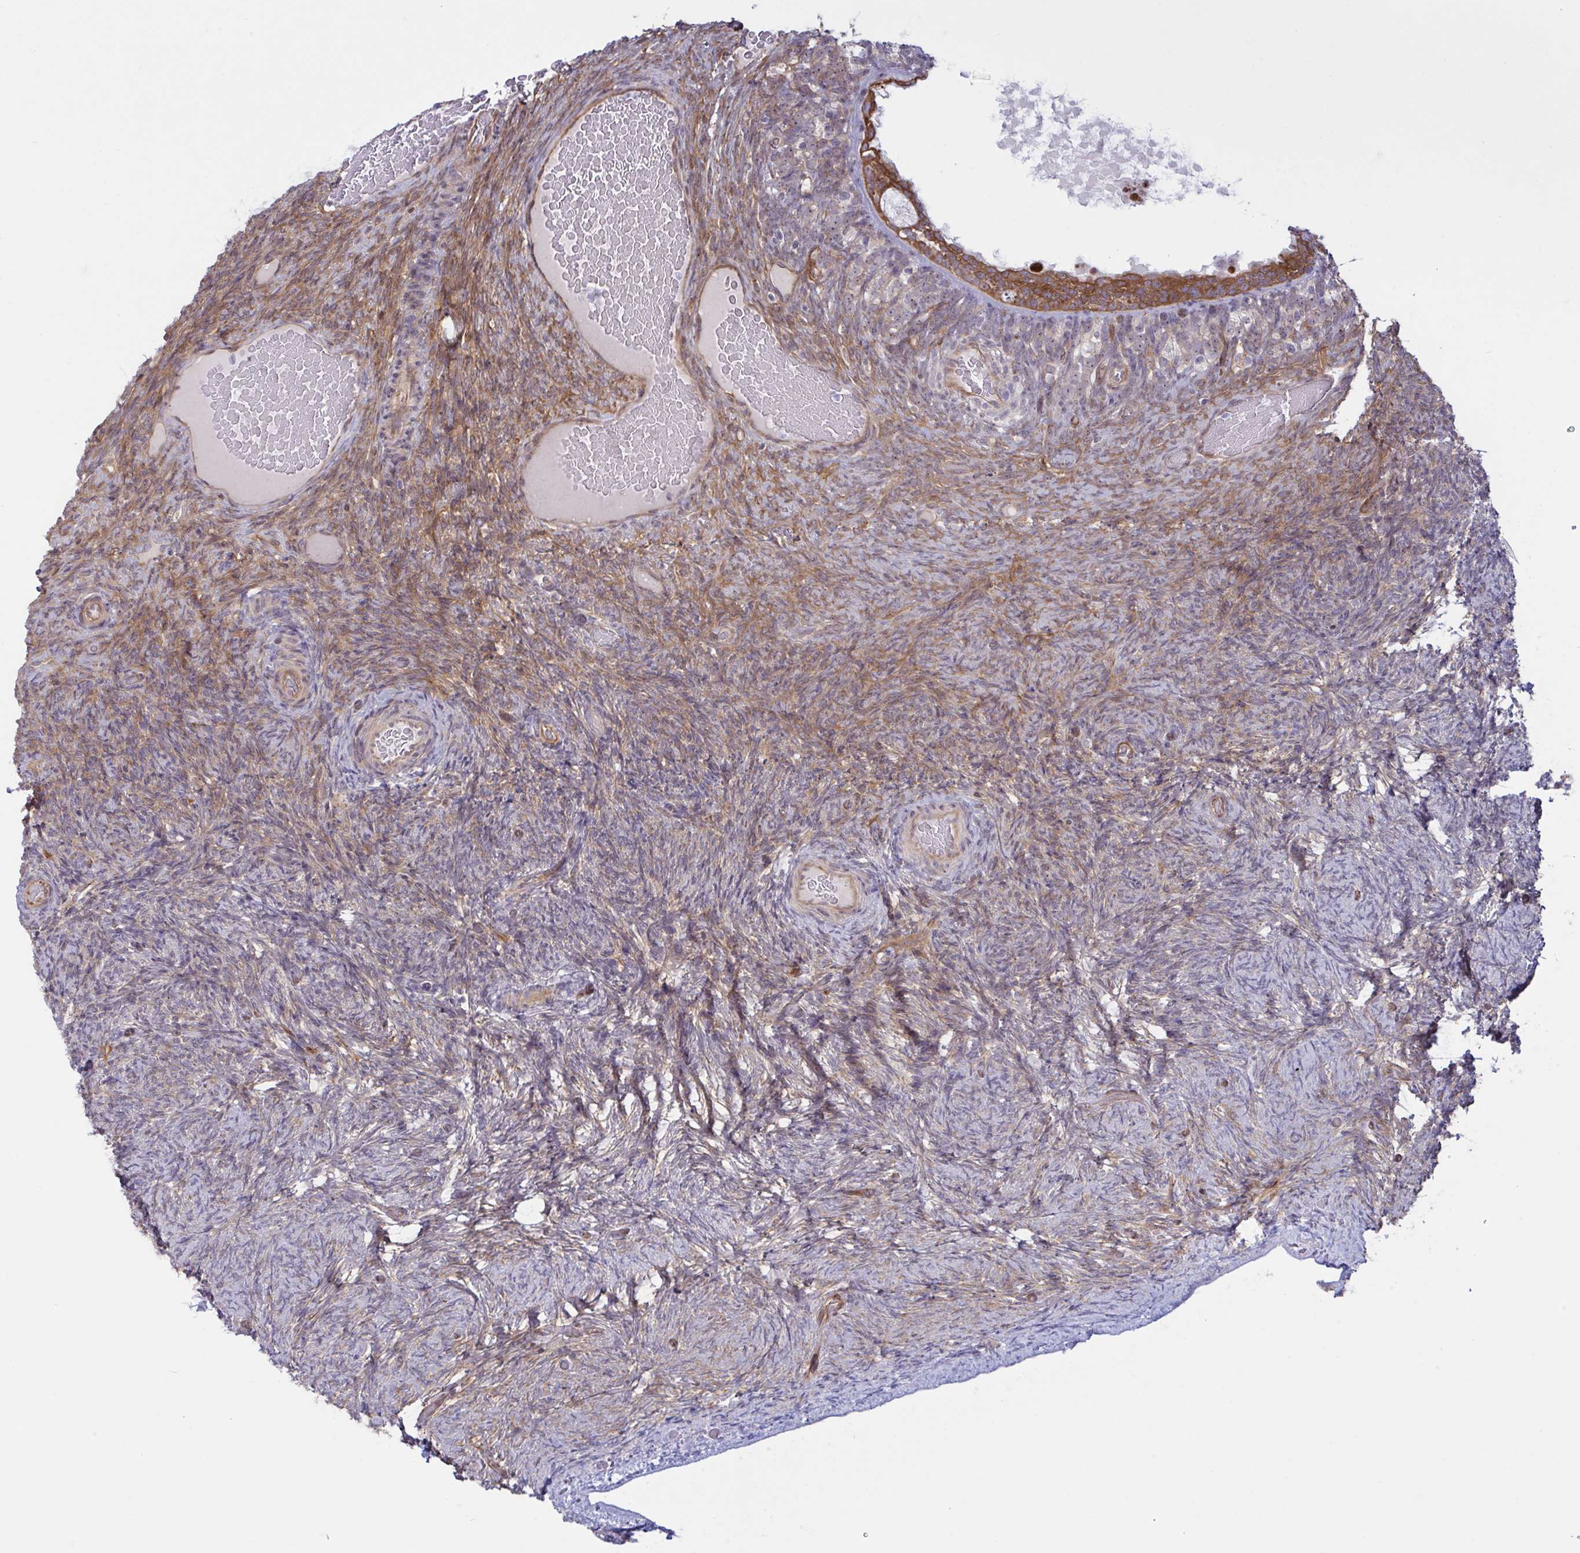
{"staining": {"intensity": "moderate", "quantity": "25%-75%", "location": "cytoplasmic/membranous"}, "tissue": "ovary", "cell_type": "Ovarian stroma cells", "image_type": "normal", "snomed": [{"axis": "morphology", "description": "Normal tissue, NOS"}, {"axis": "topography", "description": "Ovary"}], "caption": "This micrograph reveals immunohistochemistry staining of benign human ovary, with medium moderate cytoplasmic/membranous staining in about 25%-75% of ovarian stroma cells.", "gene": "PRRT4", "patient": {"sex": "female", "age": 34}}